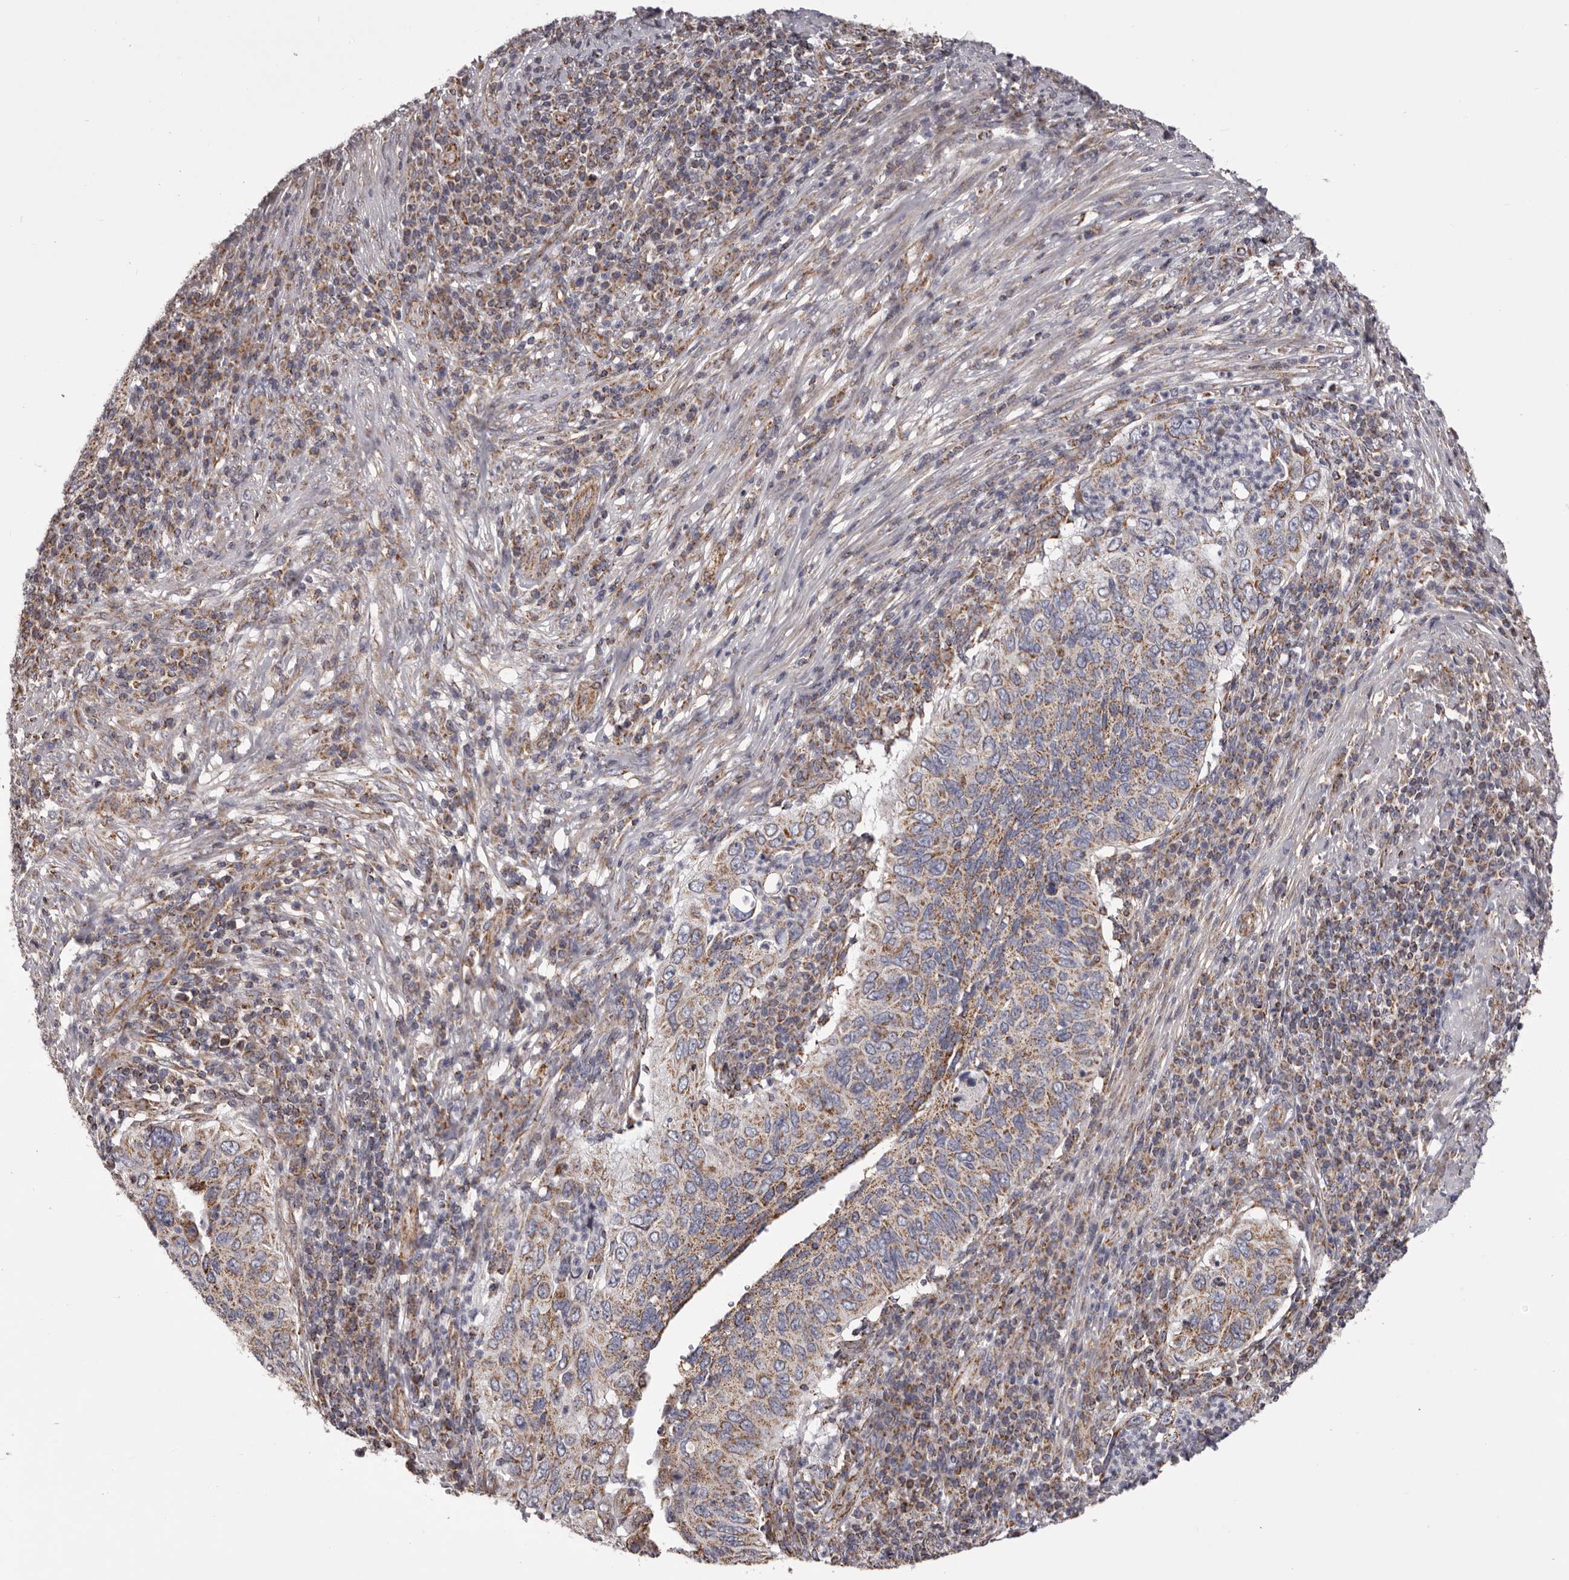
{"staining": {"intensity": "moderate", "quantity": ">75%", "location": "cytoplasmic/membranous"}, "tissue": "cervical cancer", "cell_type": "Tumor cells", "image_type": "cancer", "snomed": [{"axis": "morphology", "description": "Squamous cell carcinoma, NOS"}, {"axis": "topography", "description": "Cervix"}], "caption": "Human cervical cancer (squamous cell carcinoma) stained with a protein marker exhibits moderate staining in tumor cells.", "gene": "CHRM2", "patient": {"sex": "female", "age": 38}}